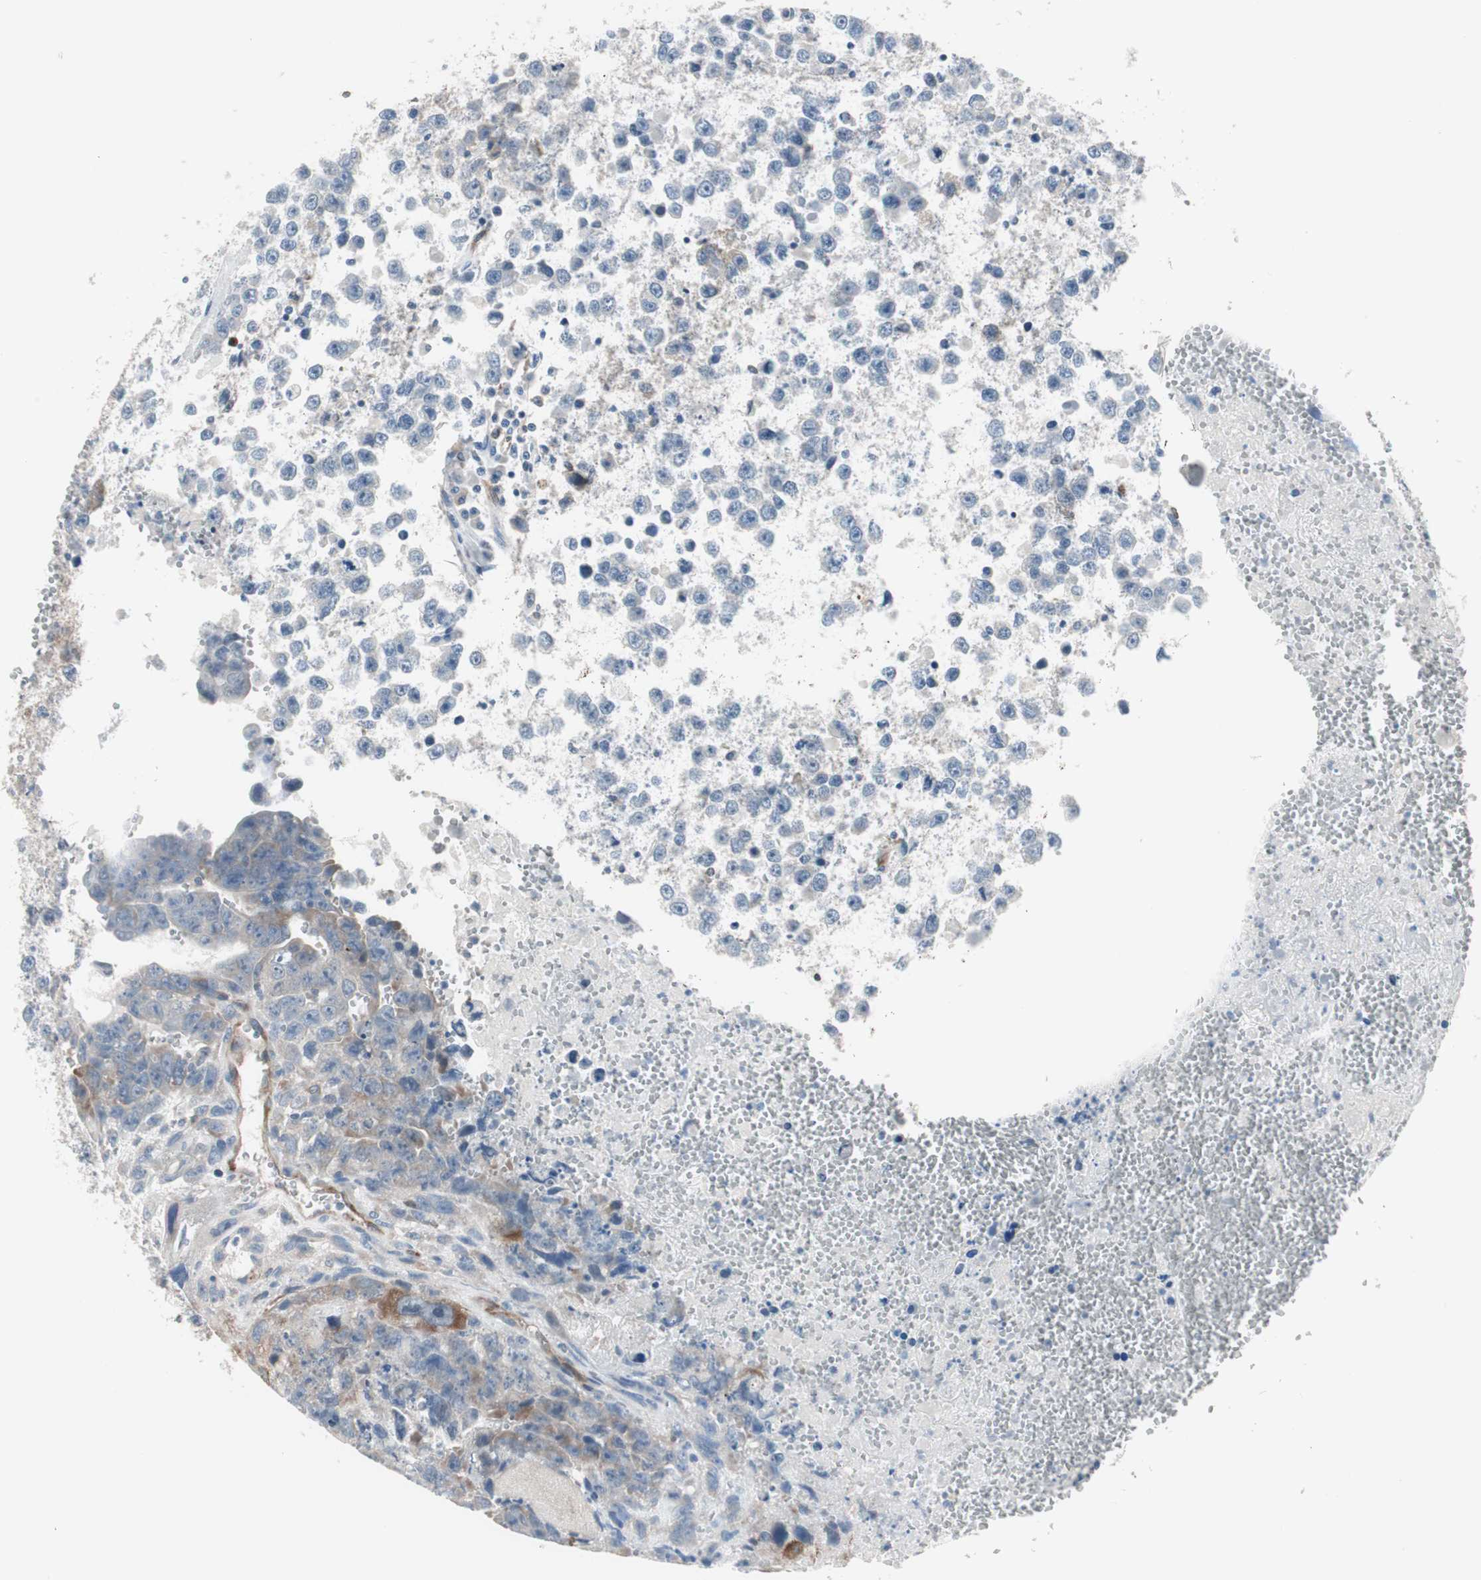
{"staining": {"intensity": "moderate", "quantity": "<25%", "location": "cytoplasmic/membranous"}, "tissue": "testis cancer", "cell_type": "Tumor cells", "image_type": "cancer", "snomed": [{"axis": "morphology", "description": "Carcinoma, Embryonal, NOS"}, {"axis": "topography", "description": "Testis"}], "caption": "Testis cancer (embryonal carcinoma) stained for a protein demonstrates moderate cytoplasmic/membranous positivity in tumor cells. (DAB (3,3'-diaminobenzidine) IHC, brown staining for protein, blue staining for nuclei).", "gene": "SWAP70", "patient": {"sex": "male", "age": 28}}